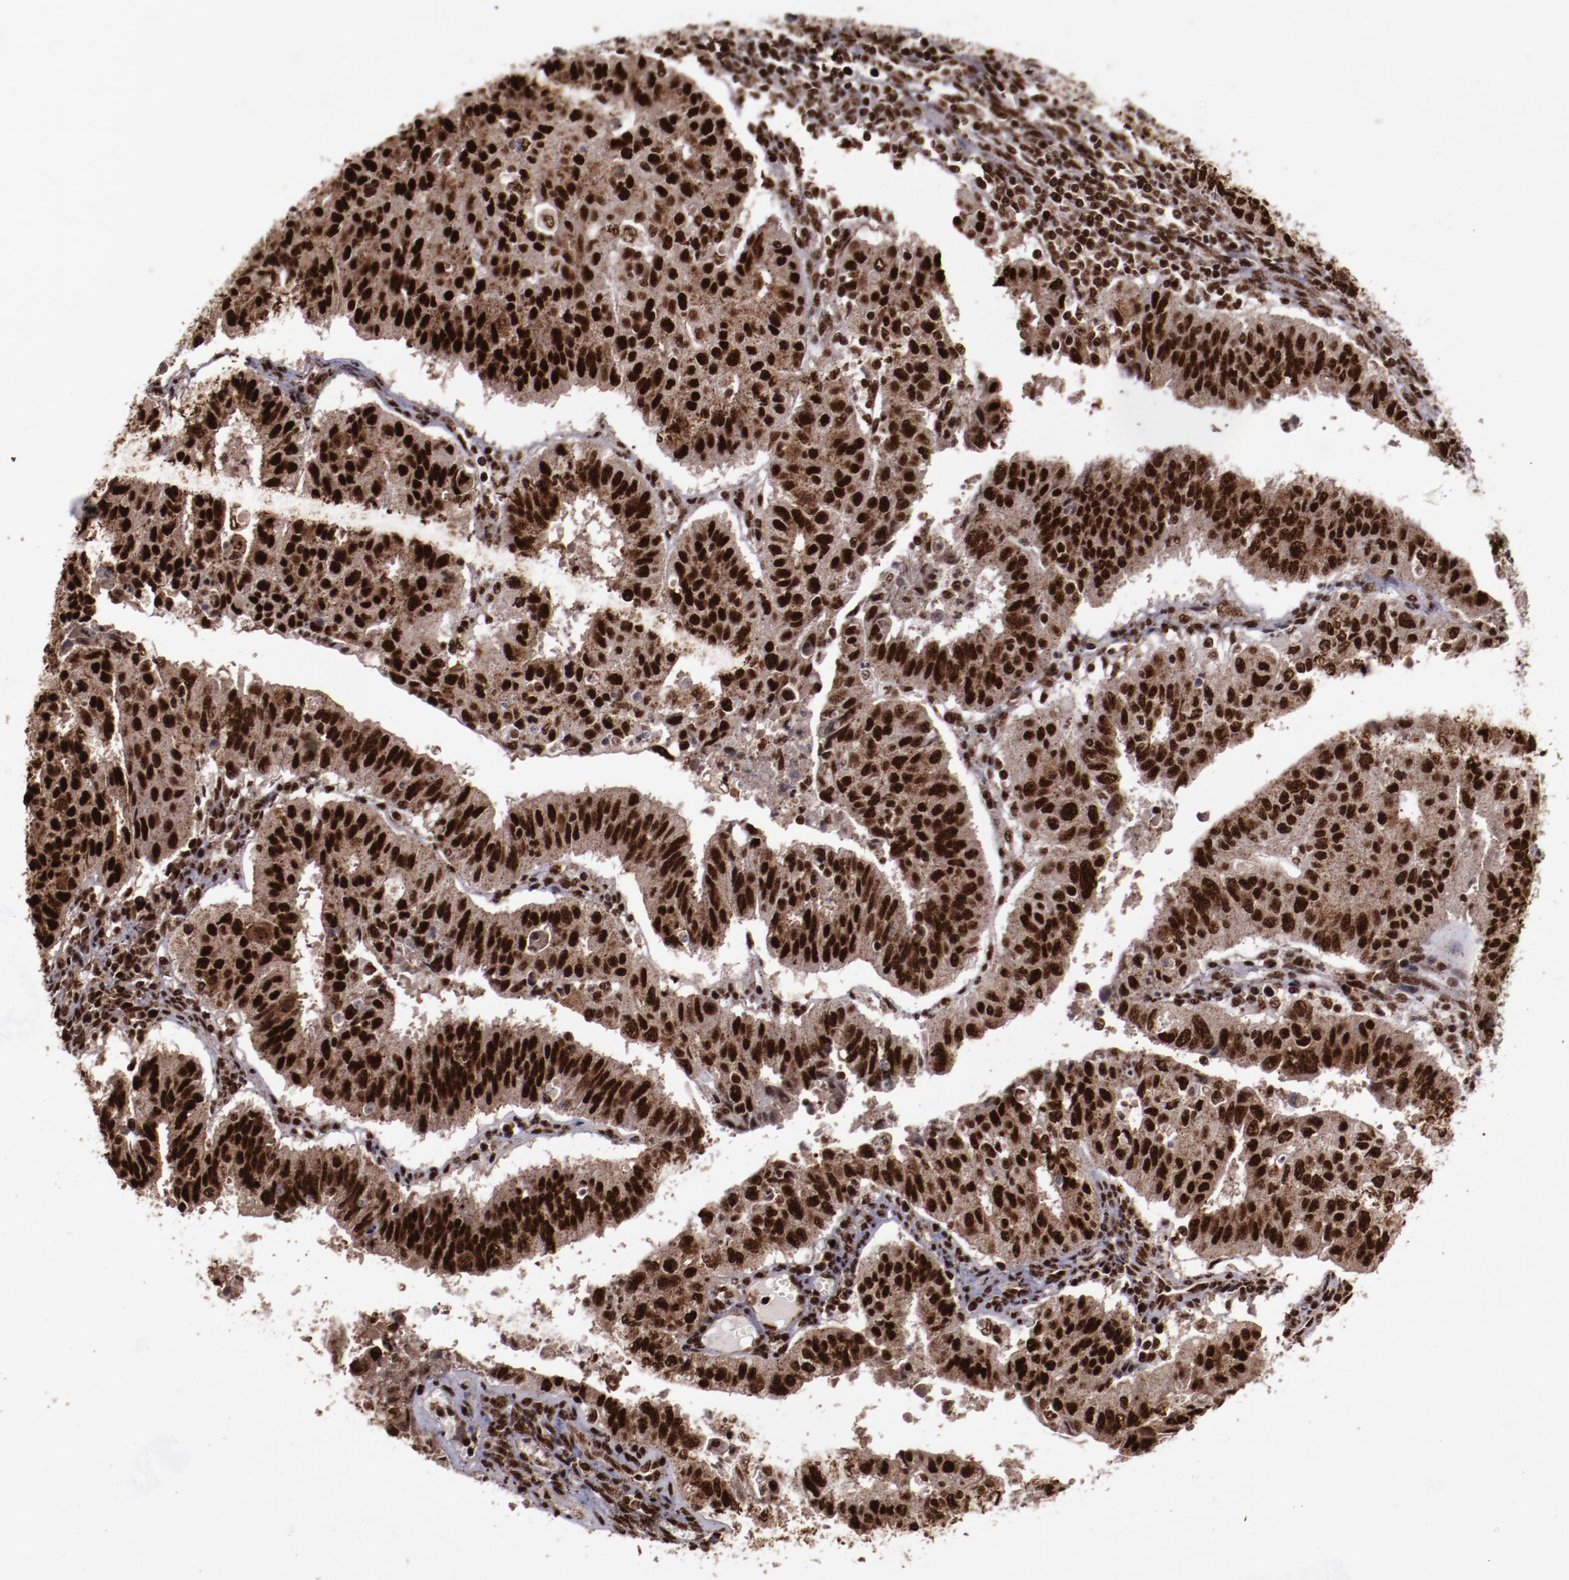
{"staining": {"intensity": "strong", "quantity": ">75%", "location": "cytoplasmic/membranous,nuclear"}, "tissue": "endometrial cancer", "cell_type": "Tumor cells", "image_type": "cancer", "snomed": [{"axis": "morphology", "description": "Adenocarcinoma, NOS"}, {"axis": "topography", "description": "Endometrium"}], "caption": "Tumor cells reveal high levels of strong cytoplasmic/membranous and nuclear staining in approximately >75% of cells in endometrial adenocarcinoma.", "gene": "SNW1", "patient": {"sex": "female", "age": 42}}